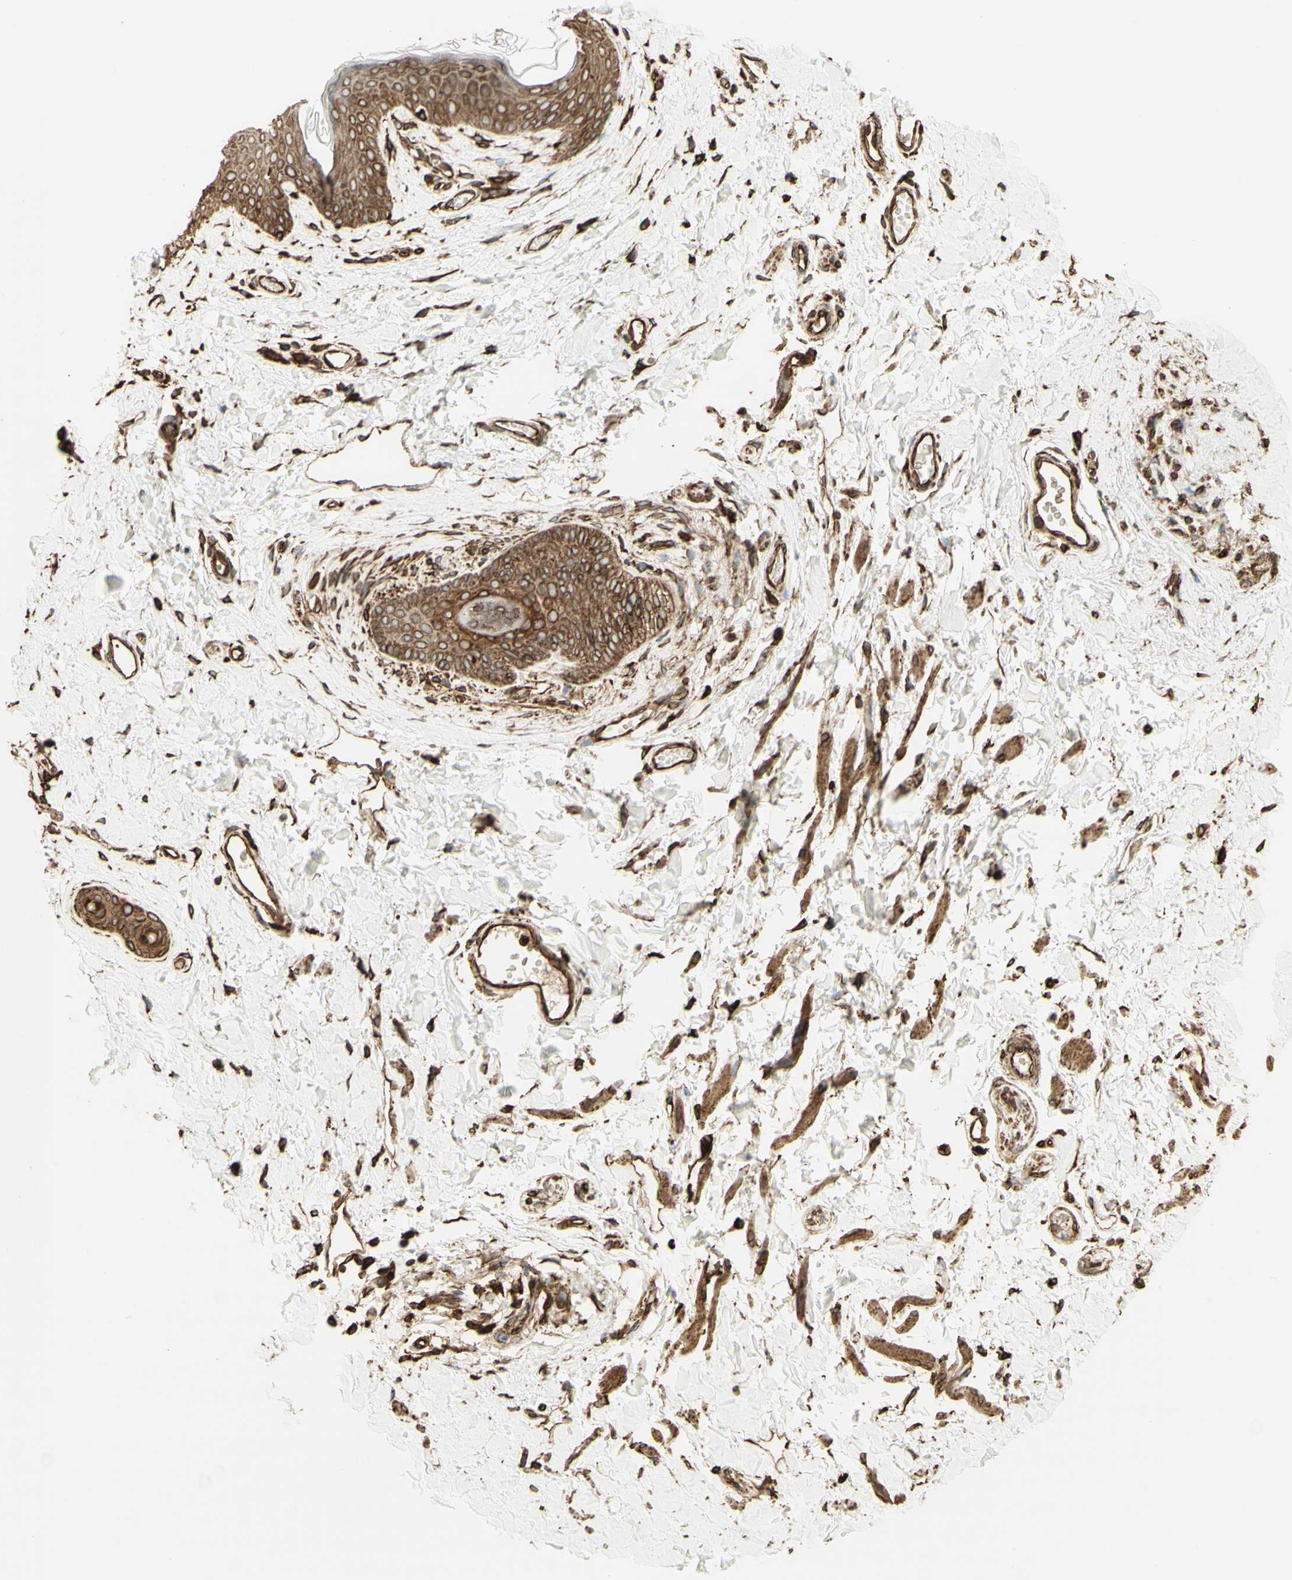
{"staining": {"intensity": "moderate", "quantity": ">75%", "location": "cytoplasmic/membranous"}, "tissue": "skin", "cell_type": "Epidermal cells", "image_type": "normal", "snomed": [{"axis": "morphology", "description": "Normal tissue, NOS"}, {"axis": "morphology", "description": "Inflammation, NOS"}, {"axis": "topography", "description": "Vulva"}], "caption": "Immunohistochemical staining of normal human skin reveals >75% levels of moderate cytoplasmic/membranous protein positivity in about >75% of epidermal cells. The staining was performed using DAB, with brown indicating positive protein expression. Nuclei are stained blue with hematoxylin.", "gene": "CANX", "patient": {"sex": "female", "age": 84}}